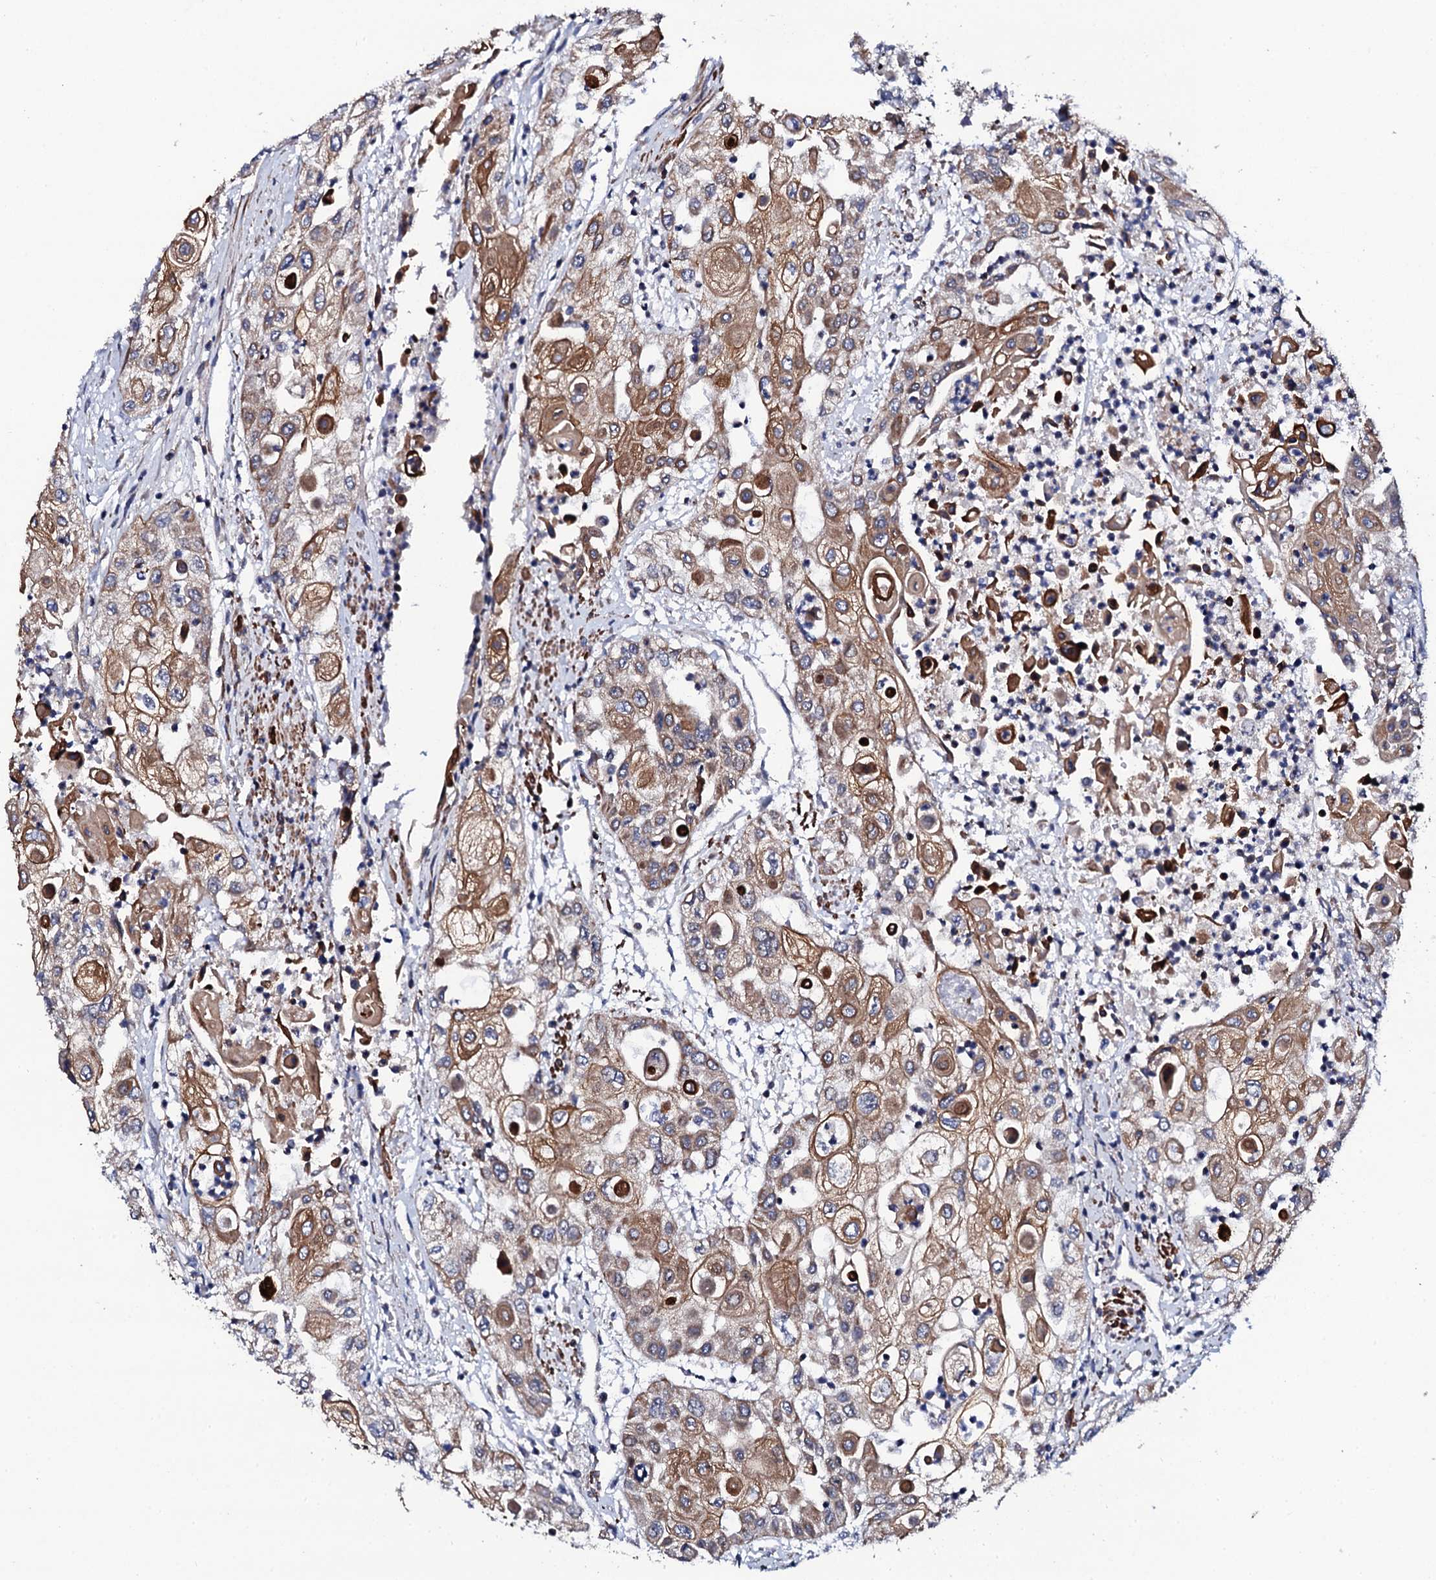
{"staining": {"intensity": "moderate", "quantity": ">75%", "location": "cytoplasmic/membranous"}, "tissue": "urothelial cancer", "cell_type": "Tumor cells", "image_type": "cancer", "snomed": [{"axis": "morphology", "description": "Urothelial carcinoma, High grade"}, {"axis": "topography", "description": "Urinary bladder"}], "caption": "The micrograph shows a brown stain indicating the presence of a protein in the cytoplasmic/membranous of tumor cells in urothelial cancer.", "gene": "COG4", "patient": {"sex": "female", "age": 79}}